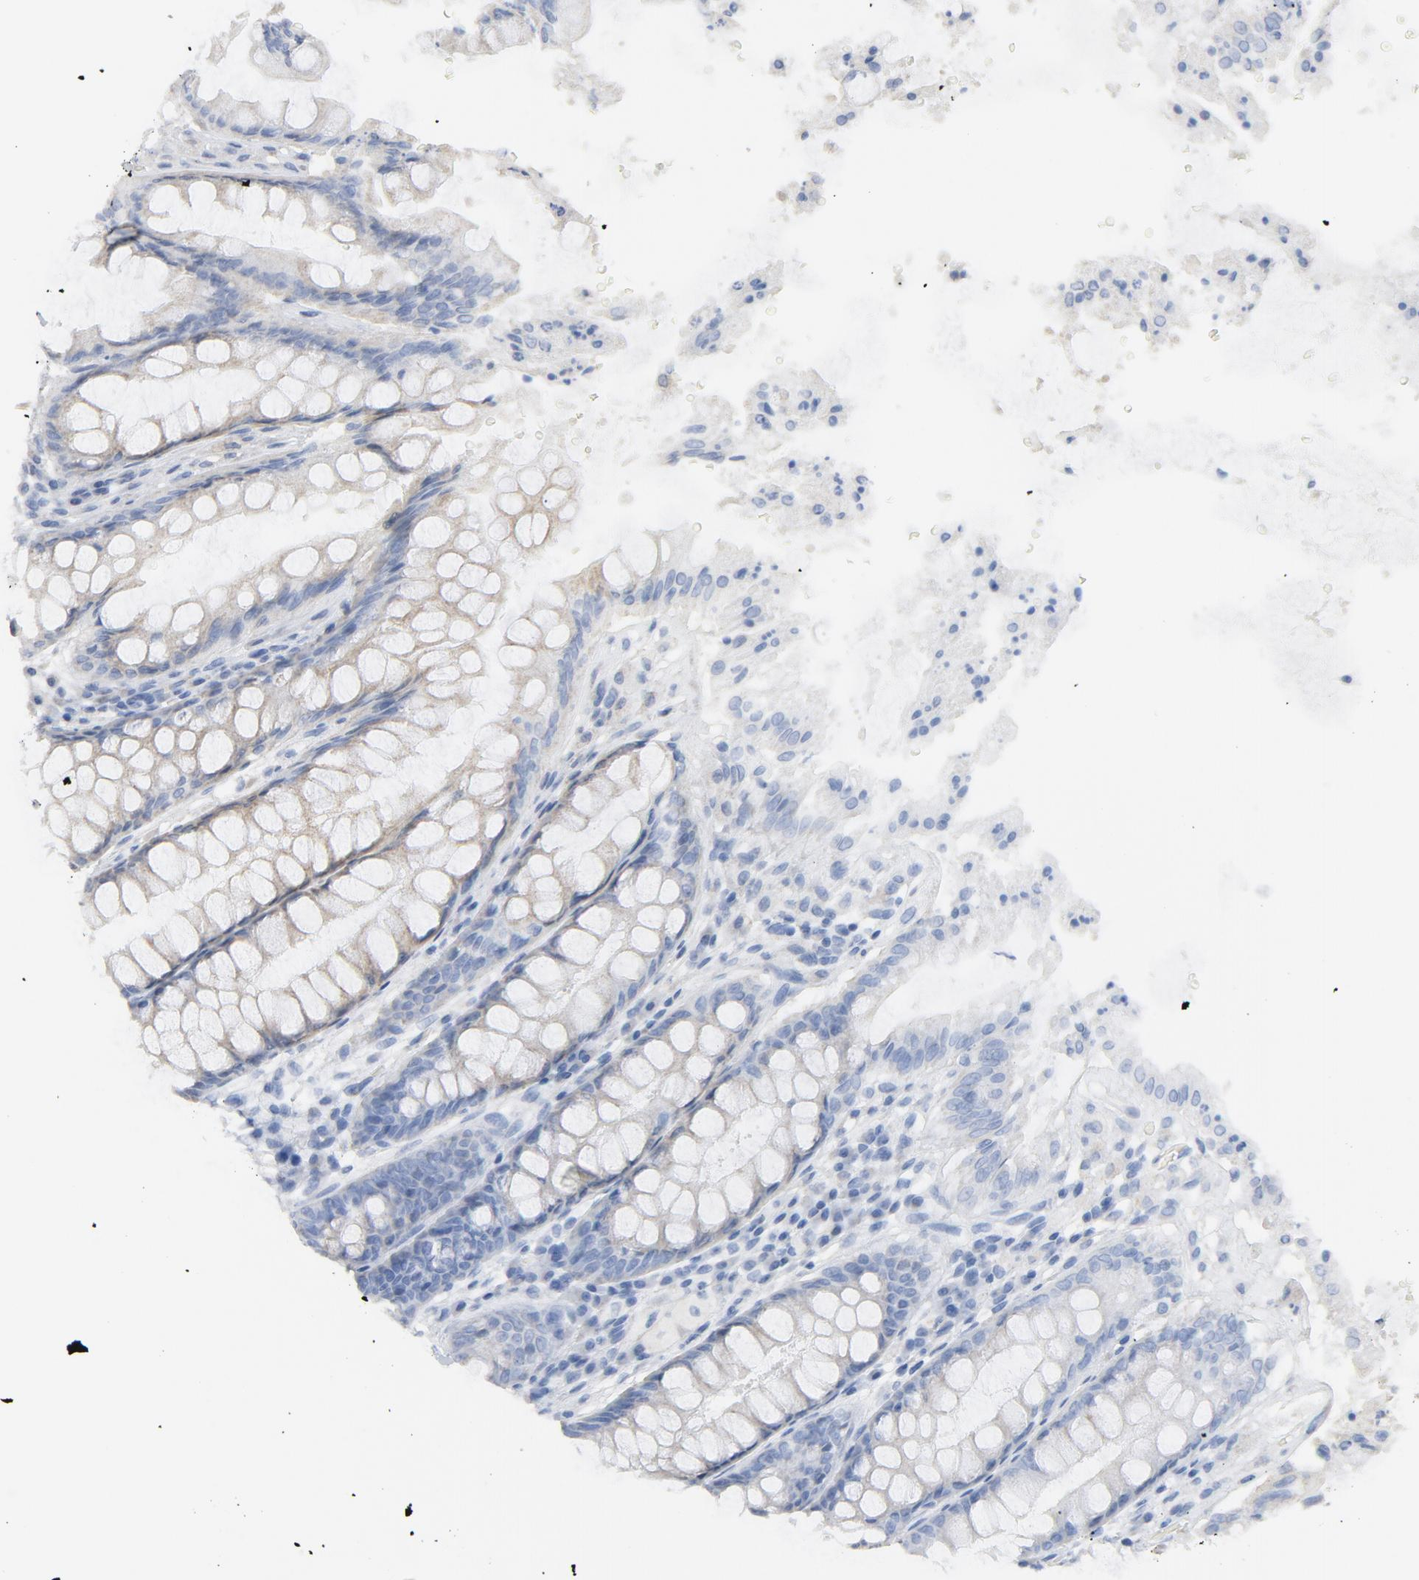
{"staining": {"intensity": "weak", "quantity": ">75%", "location": "cytoplasmic/membranous"}, "tissue": "rectum", "cell_type": "Glandular cells", "image_type": "normal", "snomed": [{"axis": "morphology", "description": "Normal tissue, NOS"}, {"axis": "topography", "description": "Rectum"}], "caption": "Rectum stained for a protein shows weak cytoplasmic/membranous positivity in glandular cells. (brown staining indicates protein expression, while blue staining denotes nuclei).", "gene": "C14orf119", "patient": {"sex": "female", "age": 46}}